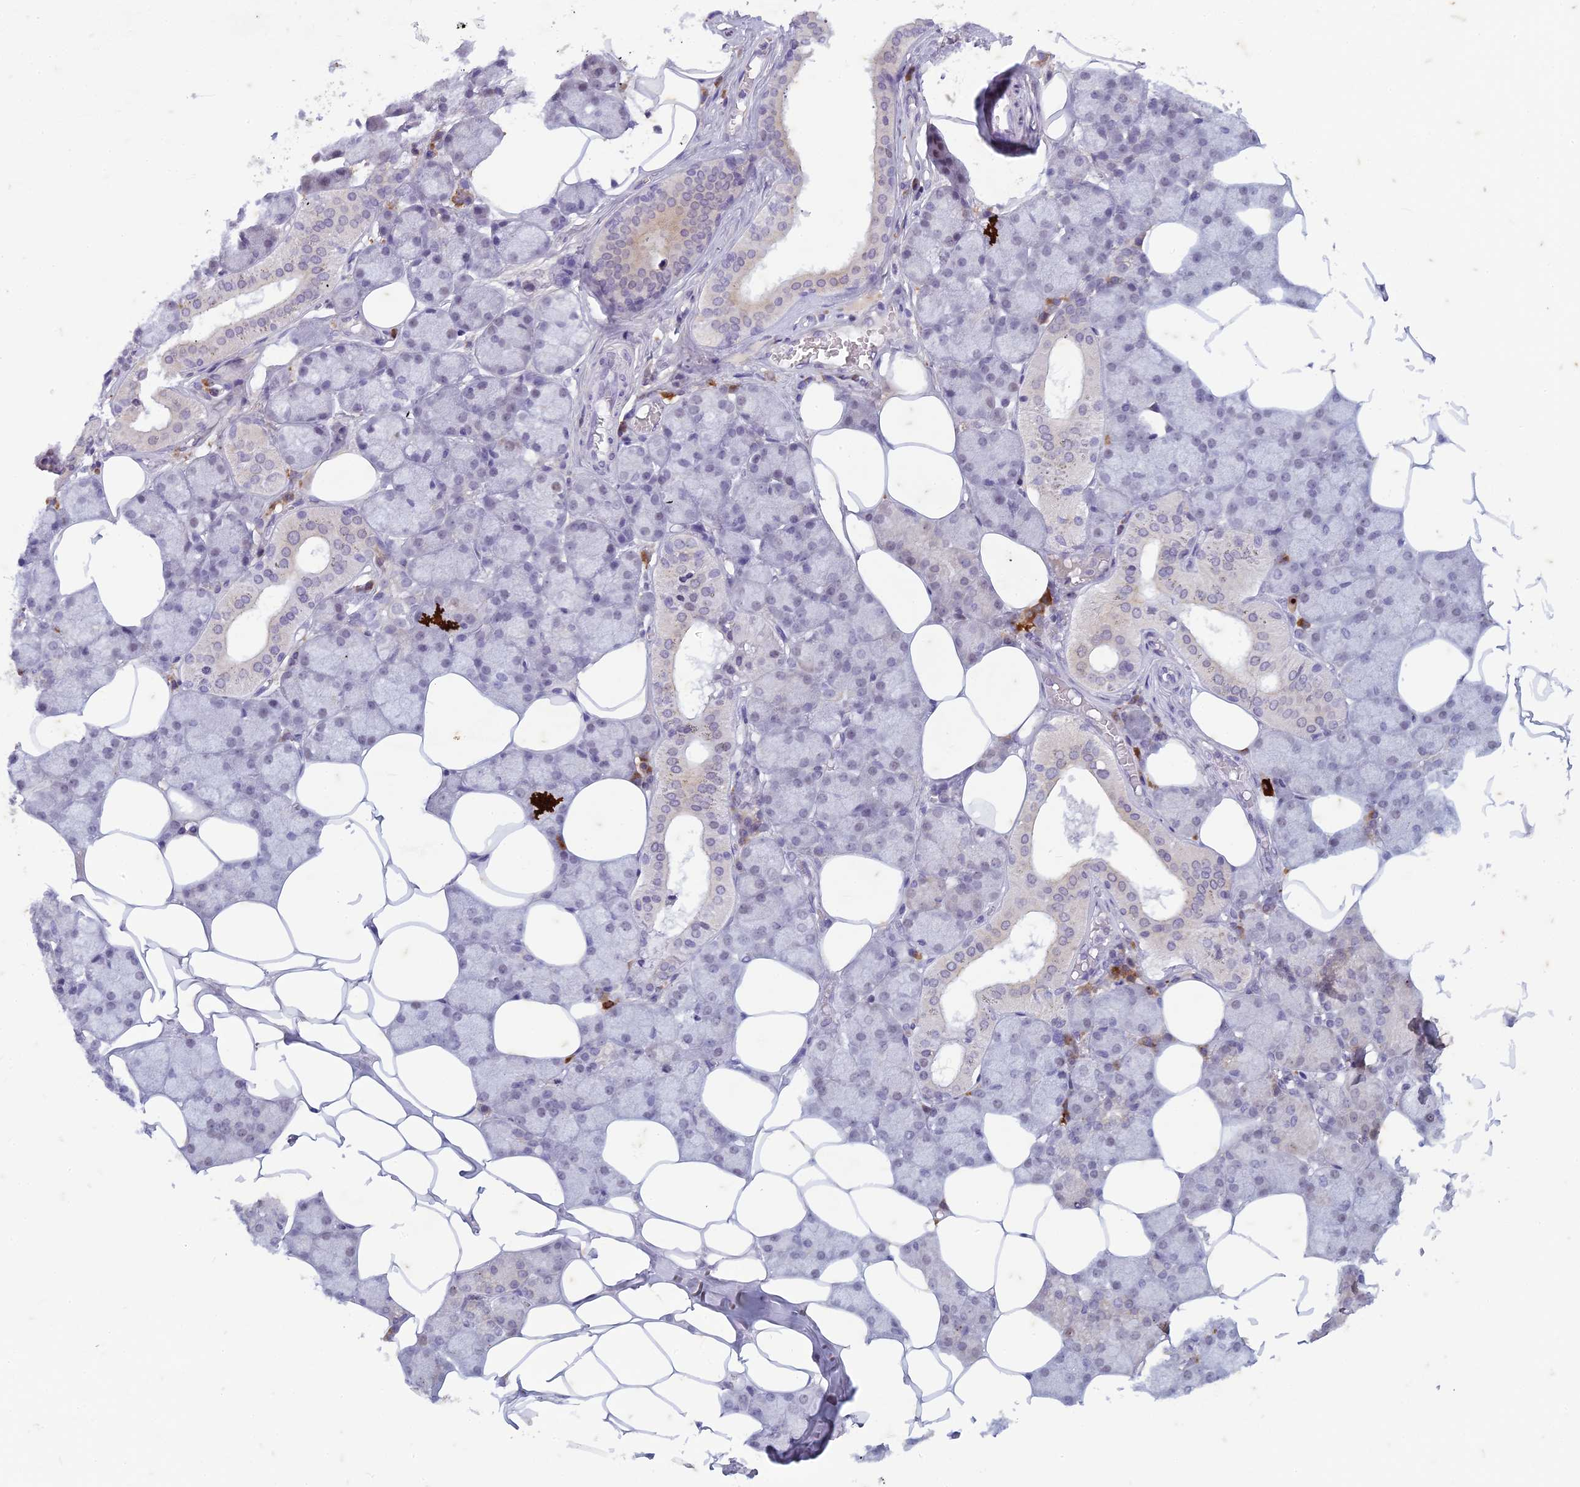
{"staining": {"intensity": "negative", "quantity": "none", "location": "none"}, "tissue": "salivary gland", "cell_type": "Glandular cells", "image_type": "normal", "snomed": [{"axis": "morphology", "description": "Normal tissue, NOS"}, {"axis": "topography", "description": "Salivary gland"}], "caption": "DAB (3,3'-diaminobenzidine) immunohistochemical staining of benign human salivary gland displays no significant staining in glandular cells. Brightfield microscopy of IHC stained with DAB (brown) and hematoxylin (blue), captured at high magnification.", "gene": "PABPN1L", "patient": {"sex": "male", "age": 62}}